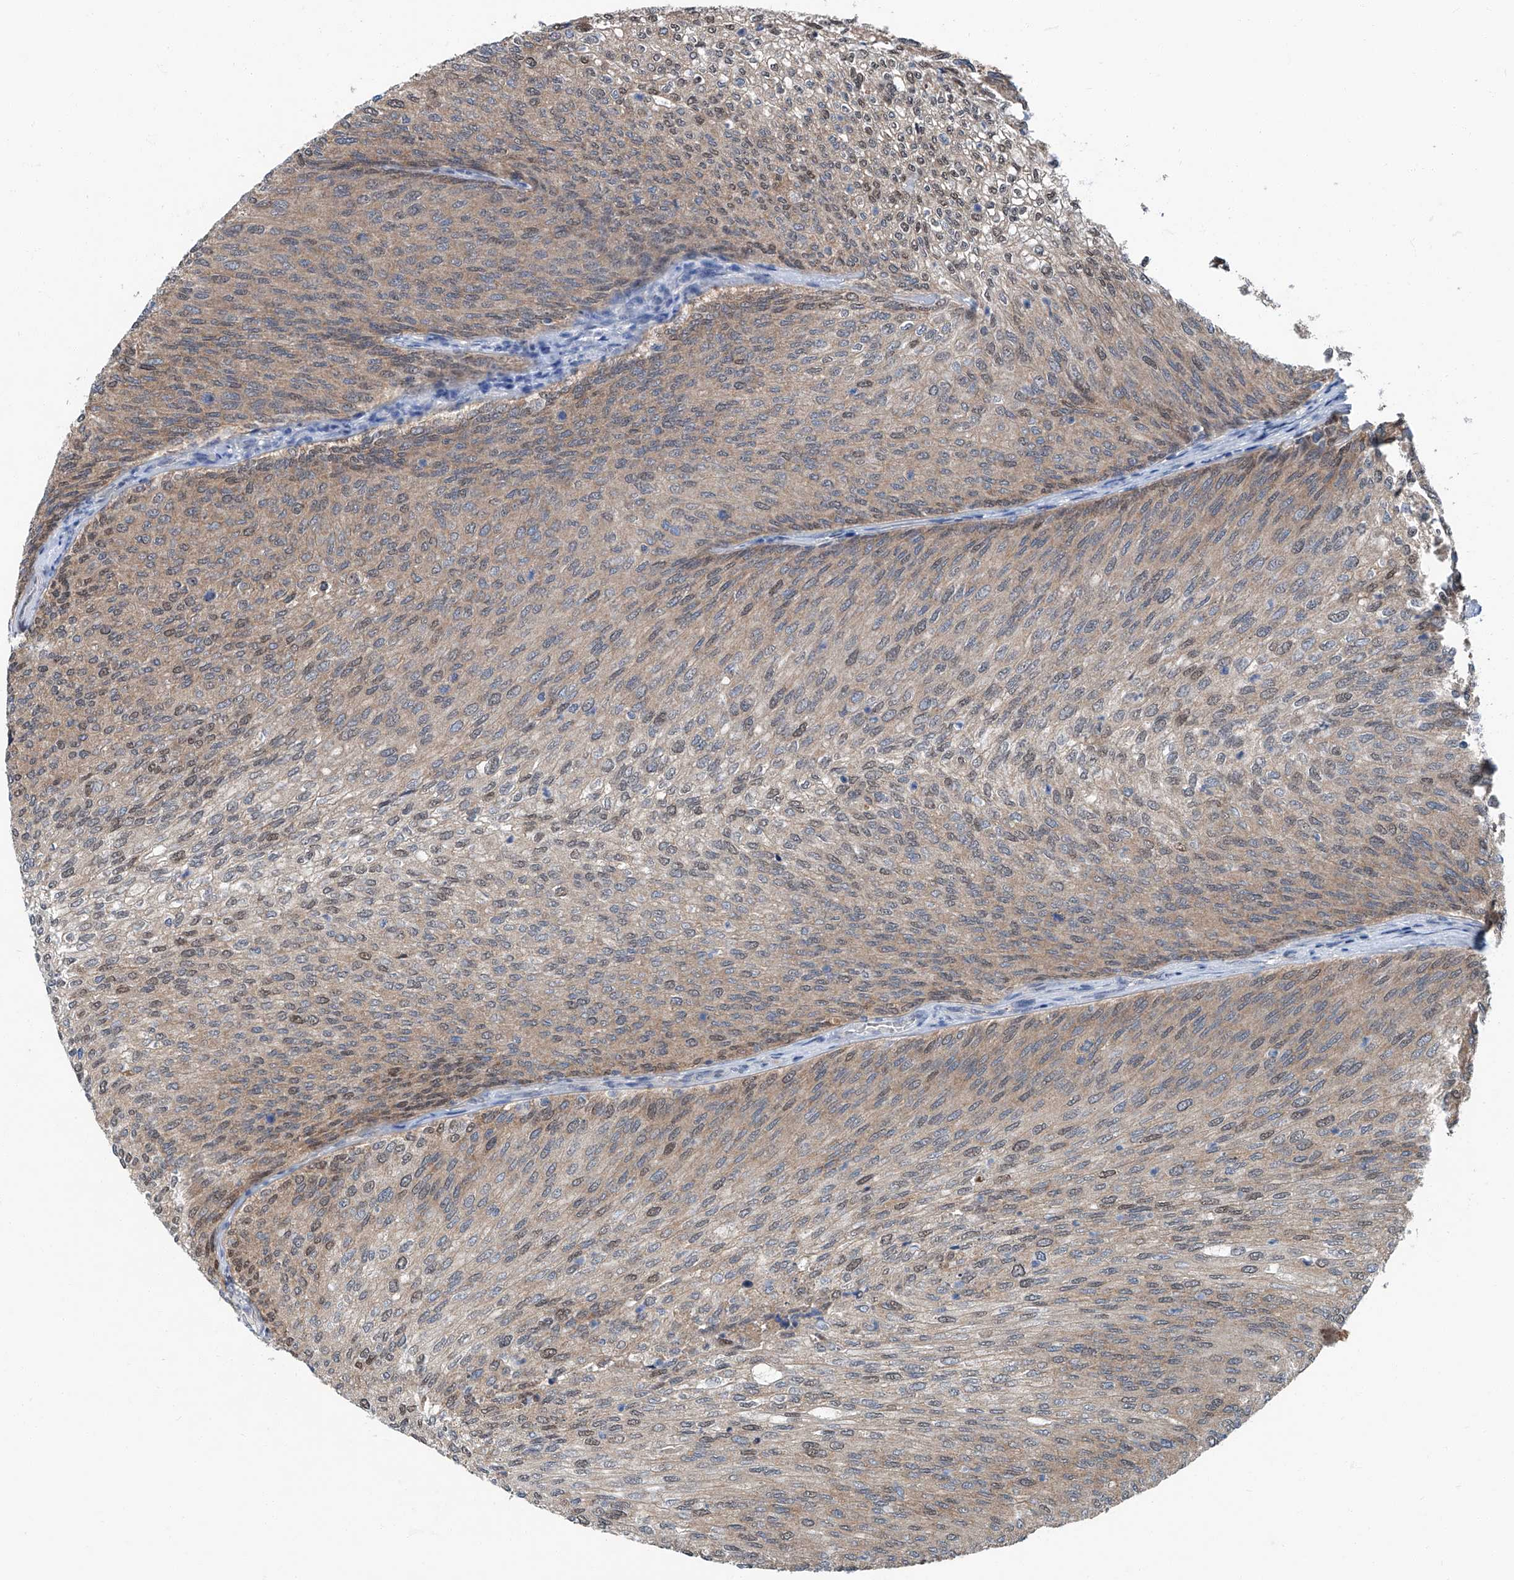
{"staining": {"intensity": "moderate", "quantity": "<25%", "location": "cytoplasmic/membranous,nuclear"}, "tissue": "urothelial cancer", "cell_type": "Tumor cells", "image_type": "cancer", "snomed": [{"axis": "morphology", "description": "Urothelial carcinoma, Low grade"}, {"axis": "topography", "description": "Urinary bladder"}], "caption": "Low-grade urothelial carcinoma stained with a brown dye exhibits moderate cytoplasmic/membranous and nuclear positive positivity in about <25% of tumor cells.", "gene": "CLK1", "patient": {"sex": "female", "age": 79}}